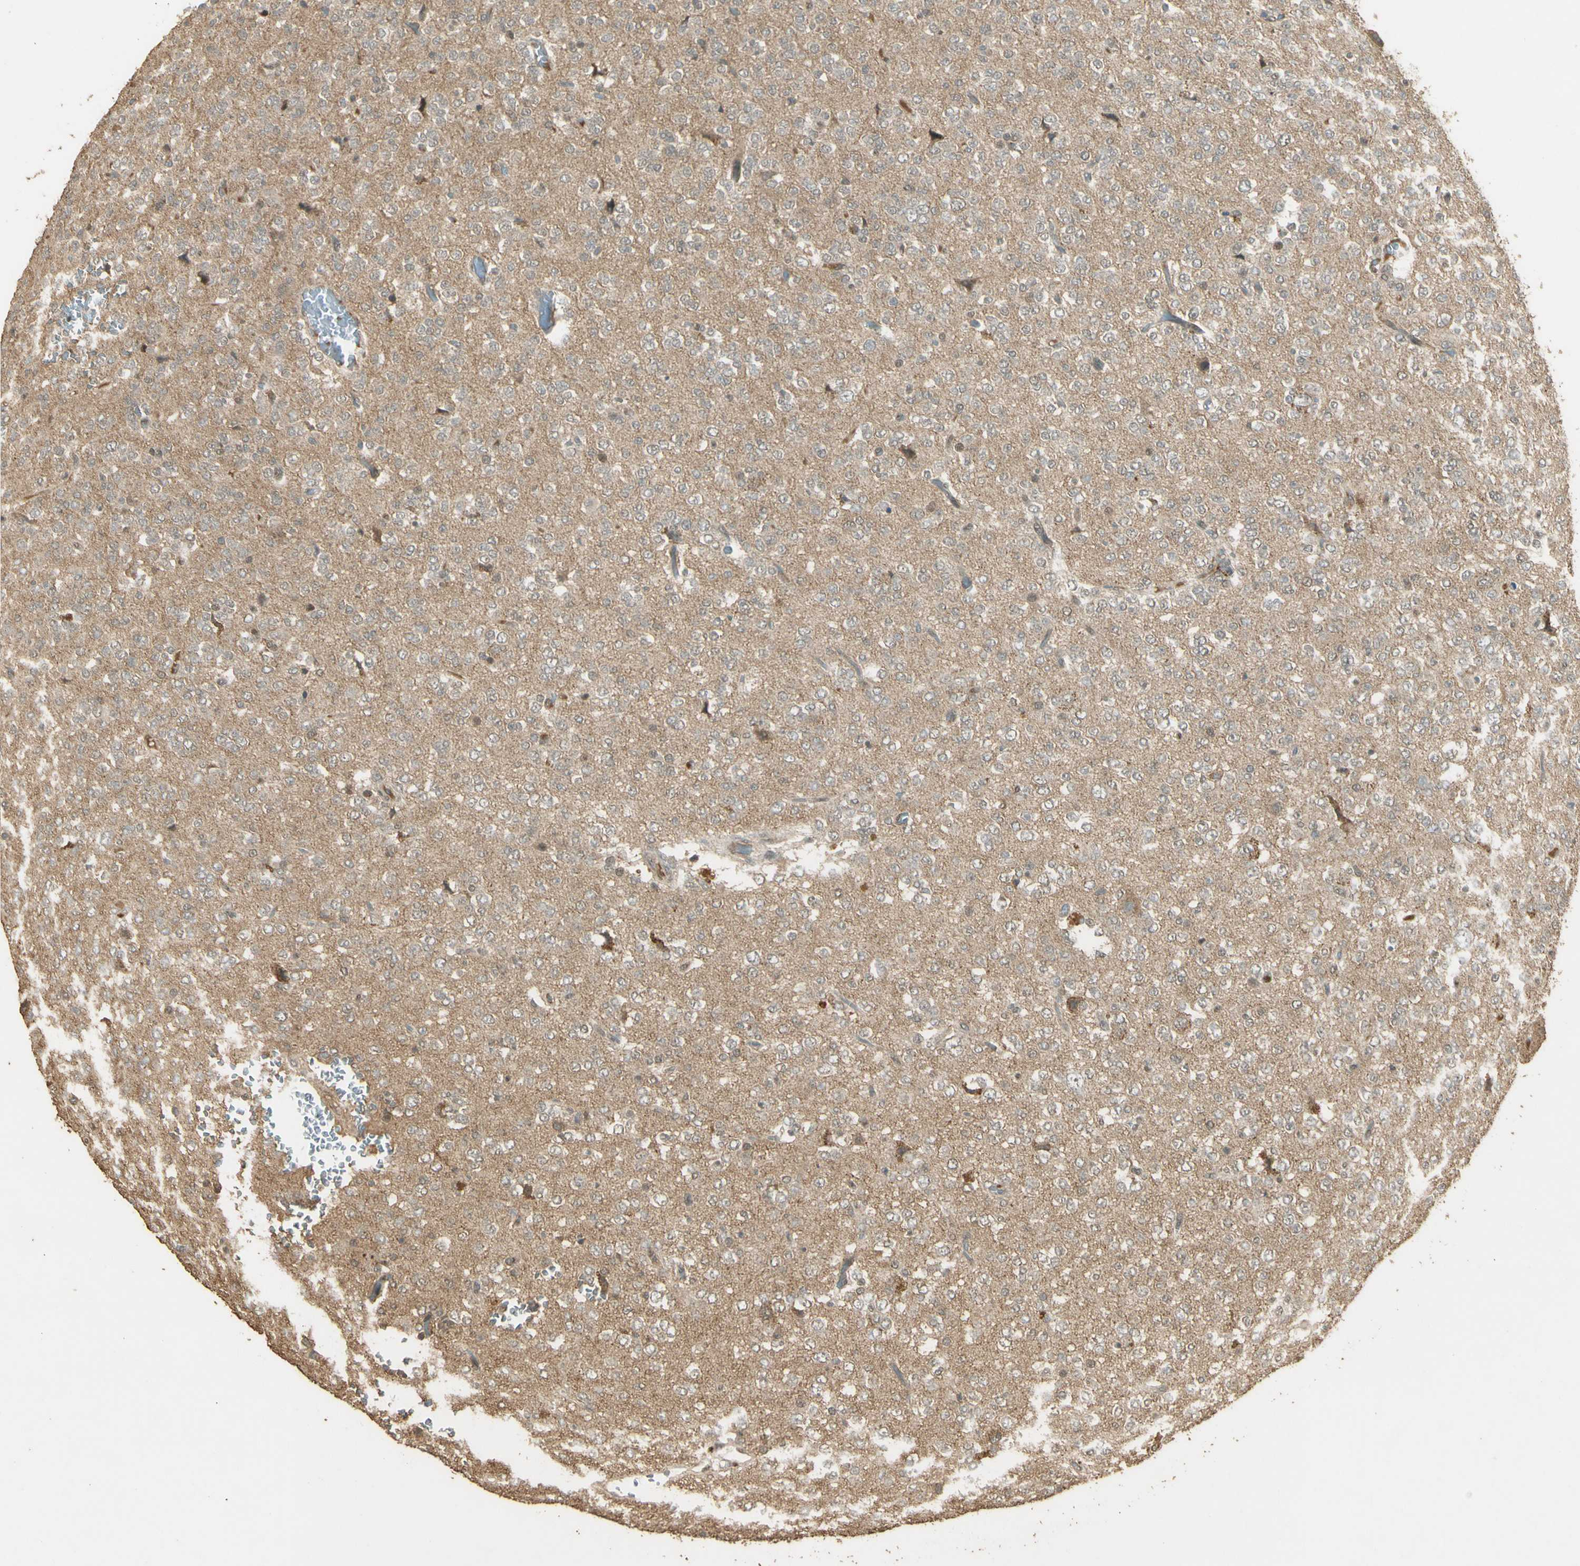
{"staining": {"intensity": "negative", "quantity": "none", "location": "none"}, "tissue": "glioma", "cell_type": "Tumor cells", "image_type": "cancer", "snomed": [{"axis": "morphology", "description": "Glioma, malignant, Low grade"}, {"axis": "topography", "description": "Brain"}], "caption": "Immunohistochemistry (IHC) photomicrograph of neoplastic tissue: human malignant low-grade glioma stained with DAB (3,3'-diaminobenzidine) exhibits no significant protein positivity in tumor cells.", "gene": "GMEB2", "patient": {"sex": "male", "age": 38}}